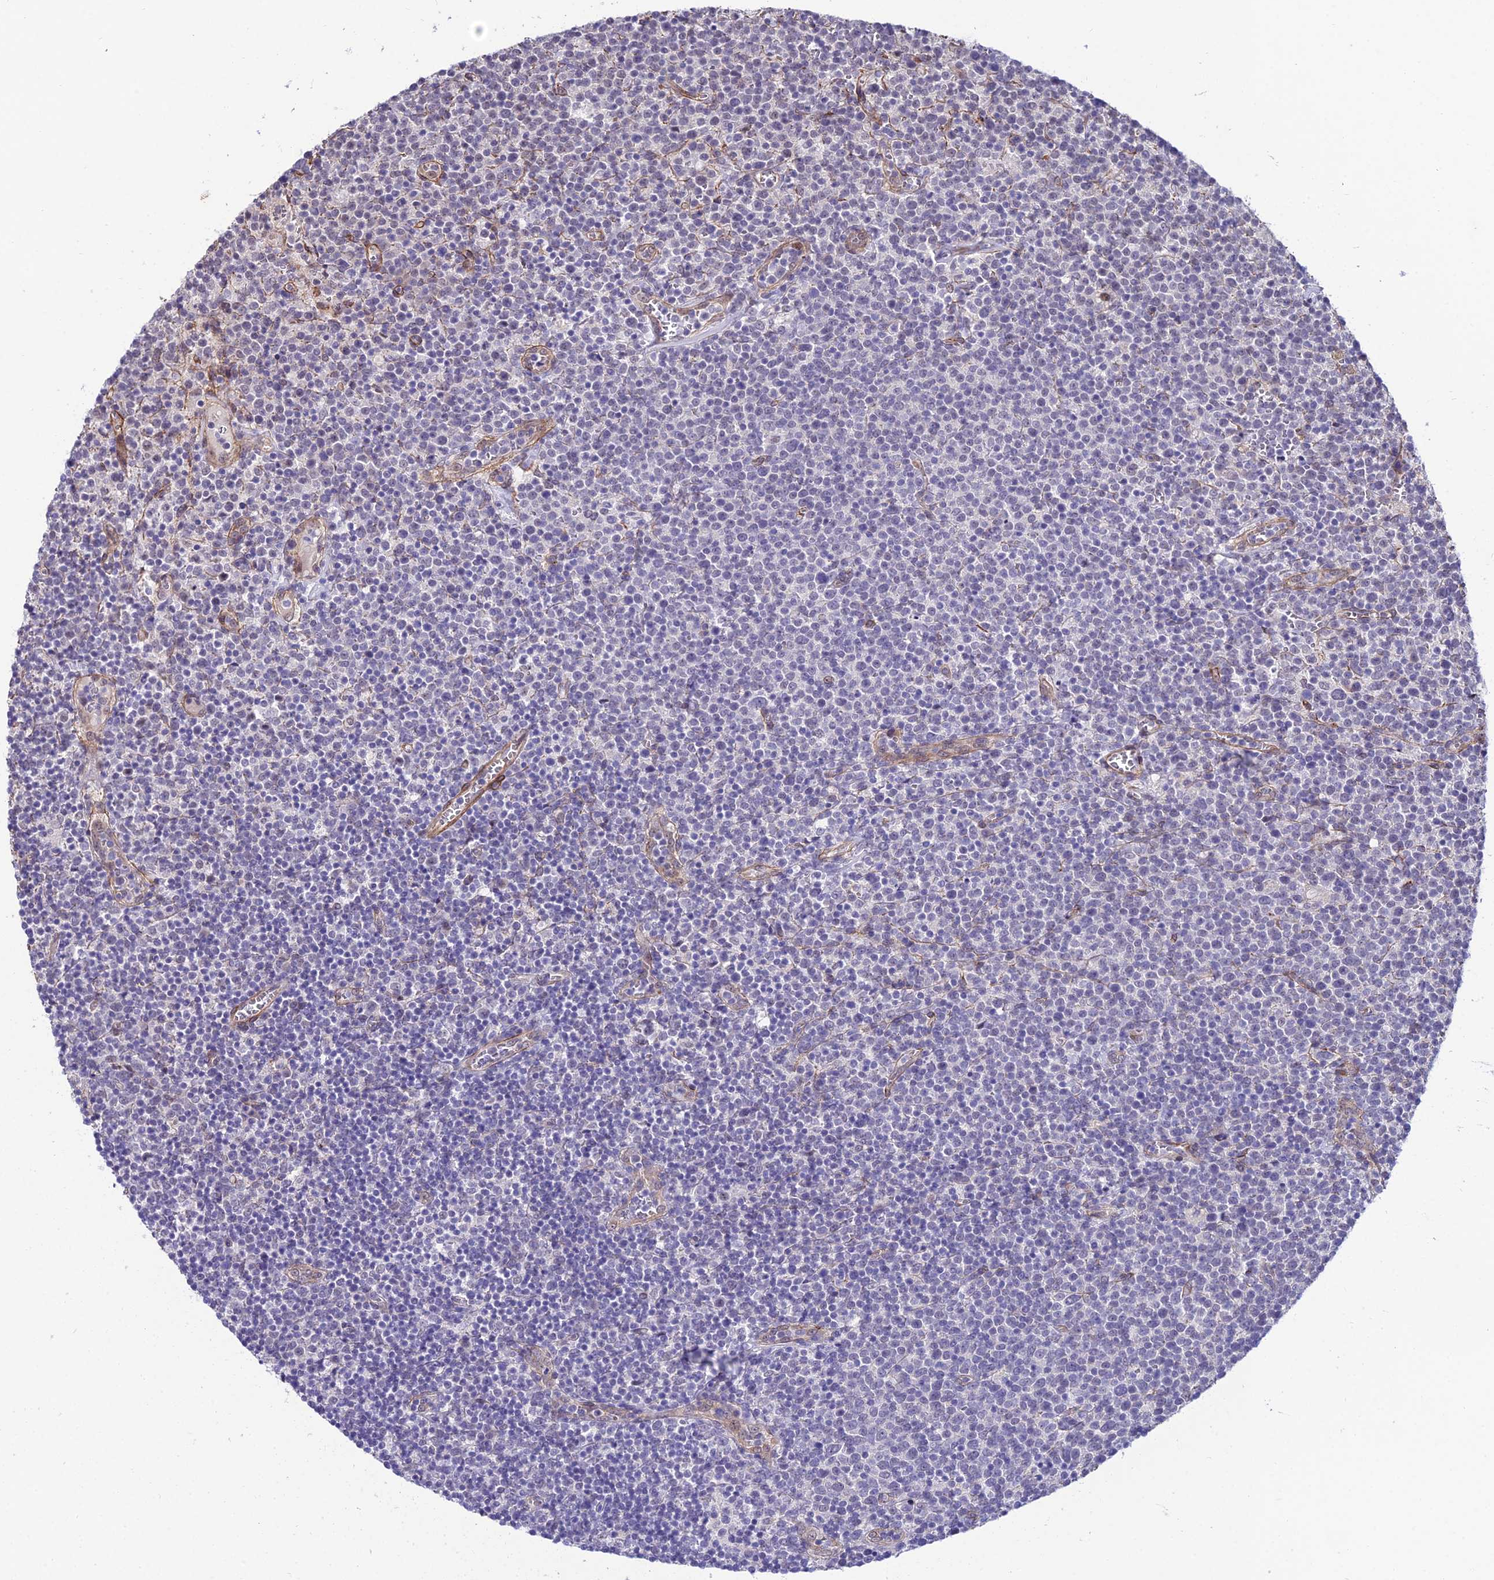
{"staining": {"intensity": "negative", "quantity": "none", "location": "none"}, "tissue": "lymphoma", "cell_type": "Tumor cells", "image_type": "cancer", "snomed": [{"axis": "morphology", "description": "Malignant lymphoma, non-Hodgkin's type, High grade"}, {"axis": "topography", "description": "Lymph node"}], "caption": "Micrograph shows no protein expression in tumor cells of malignant lymphoma, non-Hodgkin's type (high-grade) tissue.", "gene": "SYT15", "patient": {"sex": "male", "age": 61}}